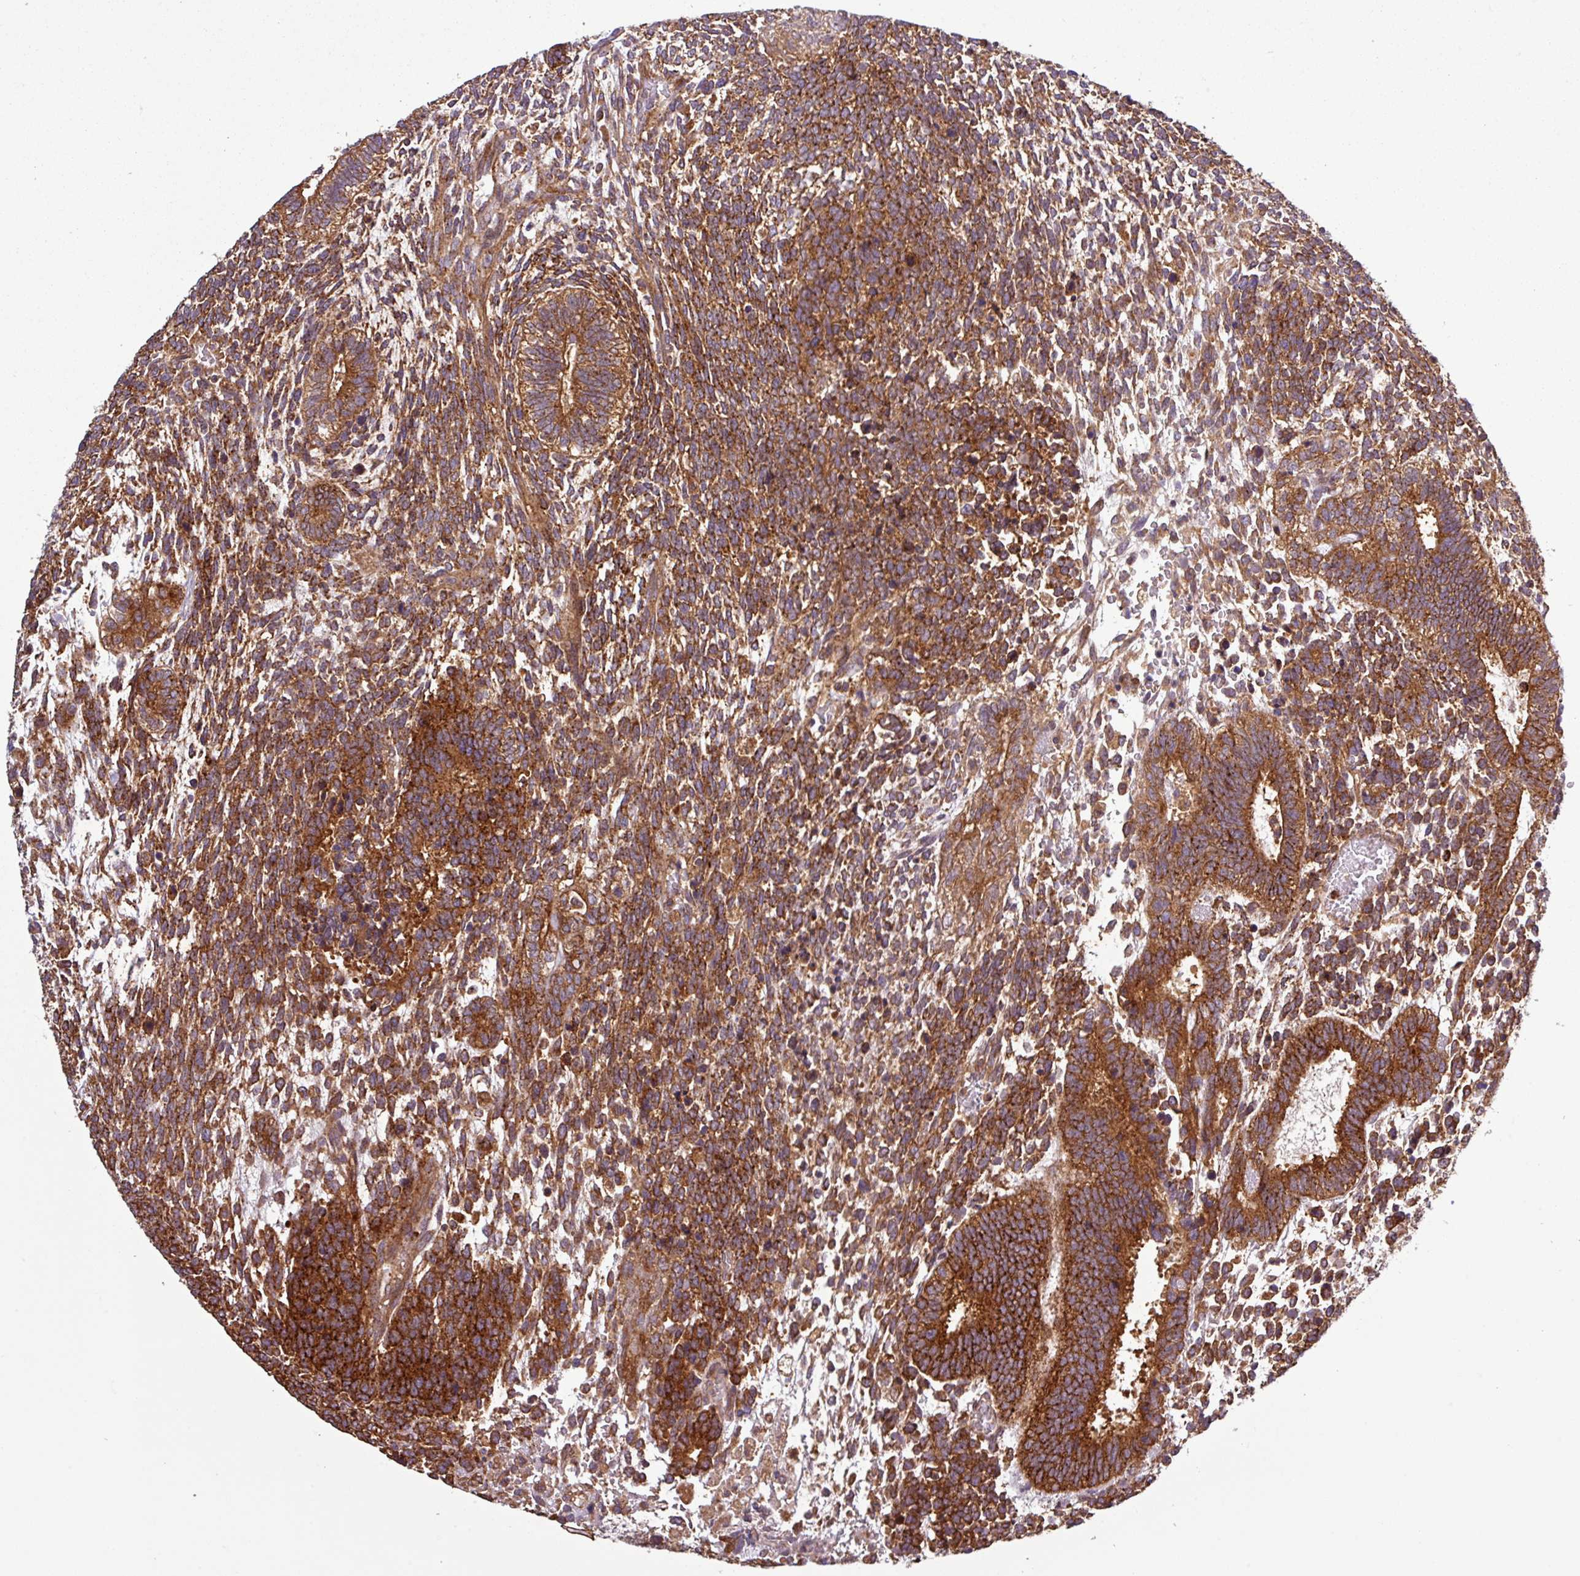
{"staining": {"intensity": "strong", "quantity": ">75%", "location": "cytoplasmic/membranous"}, "tissue": "testis cancer", "cell_type": "Tumor cells", "image_type": "cancer", "snomed": [{"axis": "morphology", "description": "Carcinoma, Embryonal, NOS"}, {"axis": "topography", "description": "Testis"}], "caption": "A brown stain labels strong cytoplasmic/membranous staining of a protein in testis cancer (embryonal carcinoma) tumor cells. (DAB = brown stain, brightfield microscopy at high magnification).", "gene": "SIRPB2", "patient": {"sex": "male", "age": 23}}